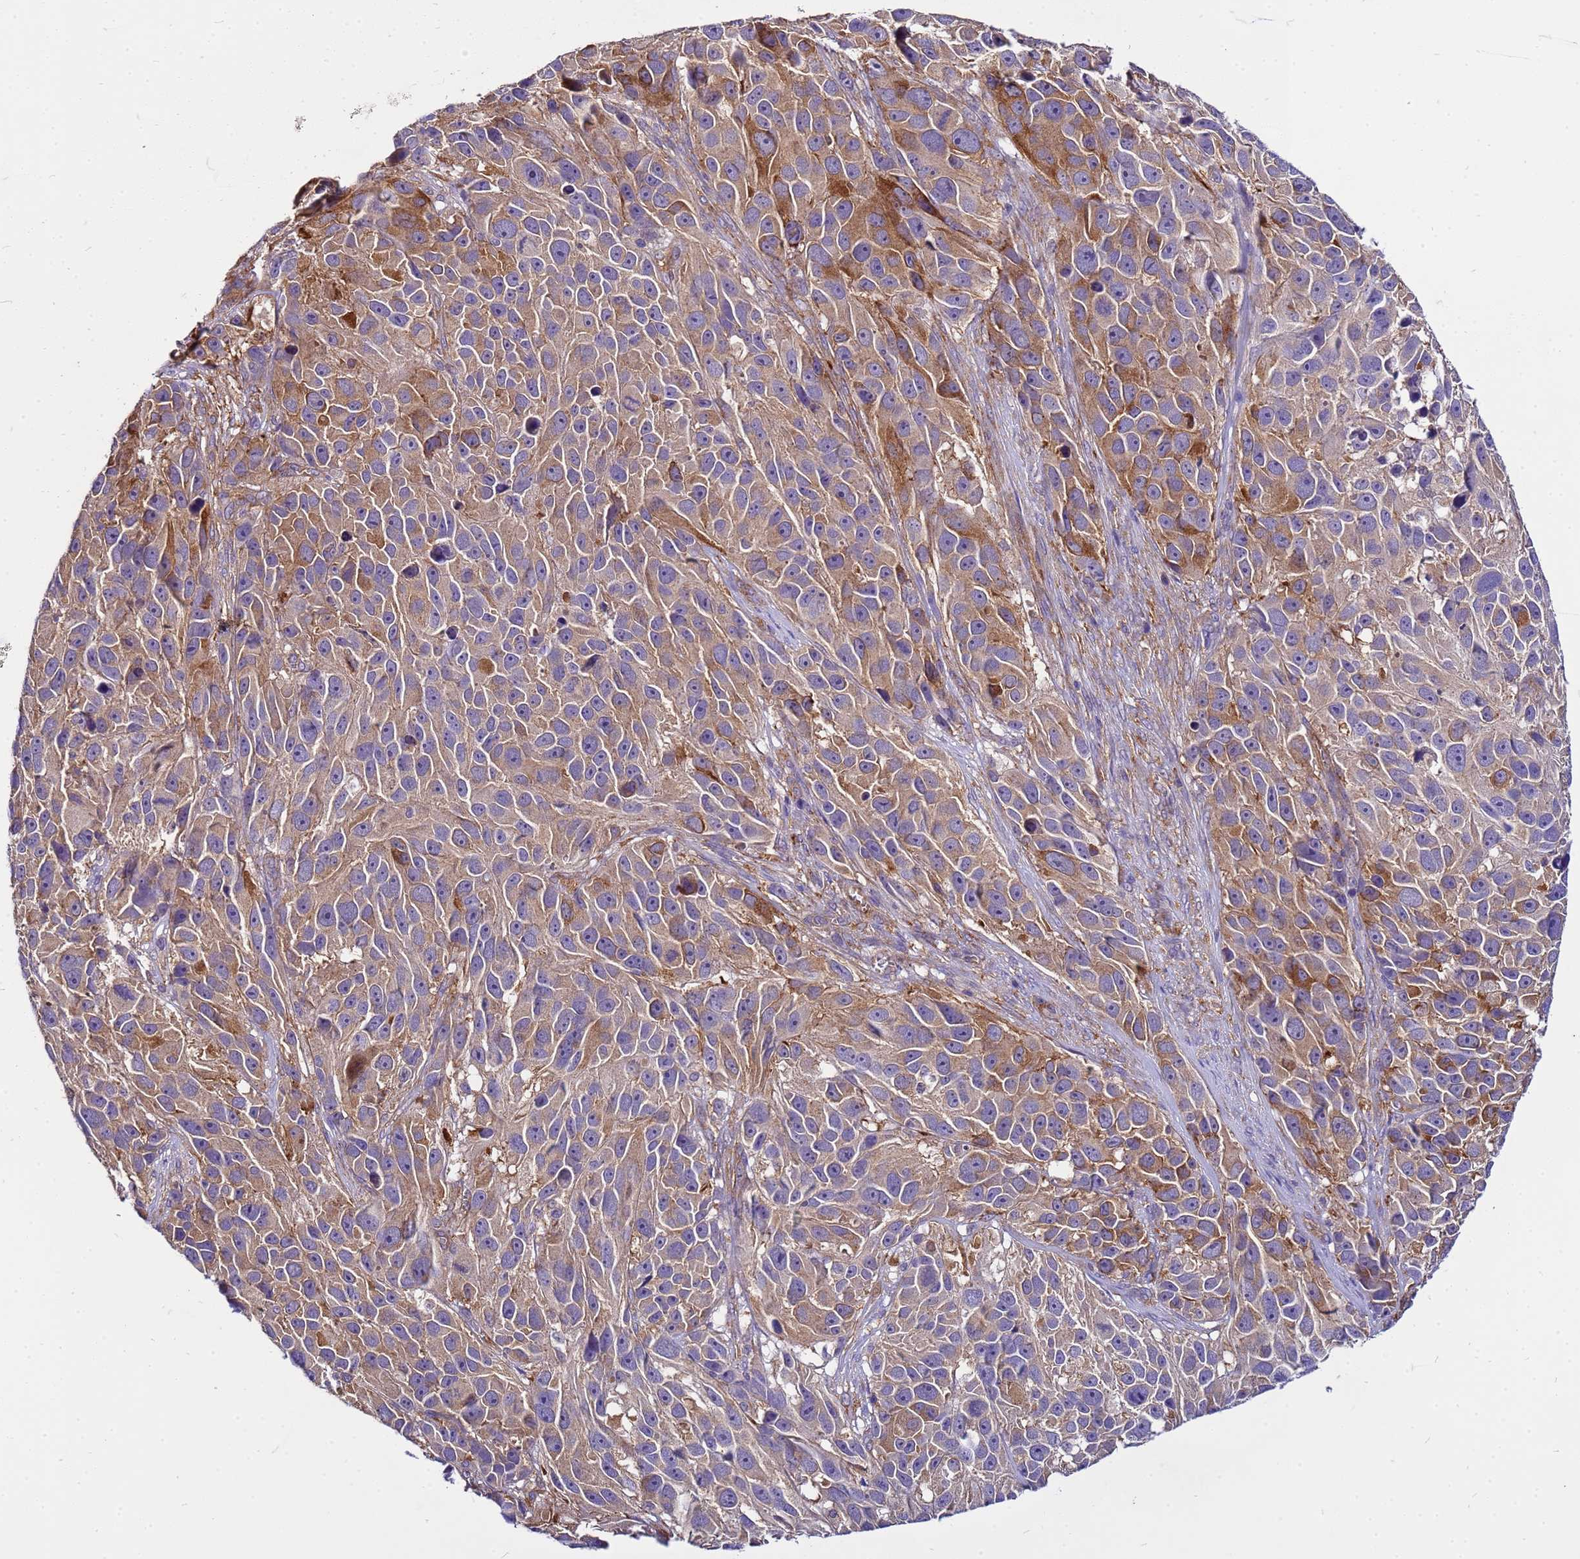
{"staining": {"intensity": "moderate", "quantity": ">75%", "location": "cytoplasmic/membranous"}, "tissue": "melanoma", "cell_type": "Tumor cells", "image_type": "cancer", "snomed": [{"axis": "morphology", "description": "Malignant melanoma, NOS"}, {"axis": "topography", "description": "Skin"}], "caption": "Melanoma stained for a protein (brown) displays moderate cytoplasmic/membranous positive positivity in about >75% of tumor cells.", "gene": "PKD1", "patient": {"sex": "male", "age": 84}}